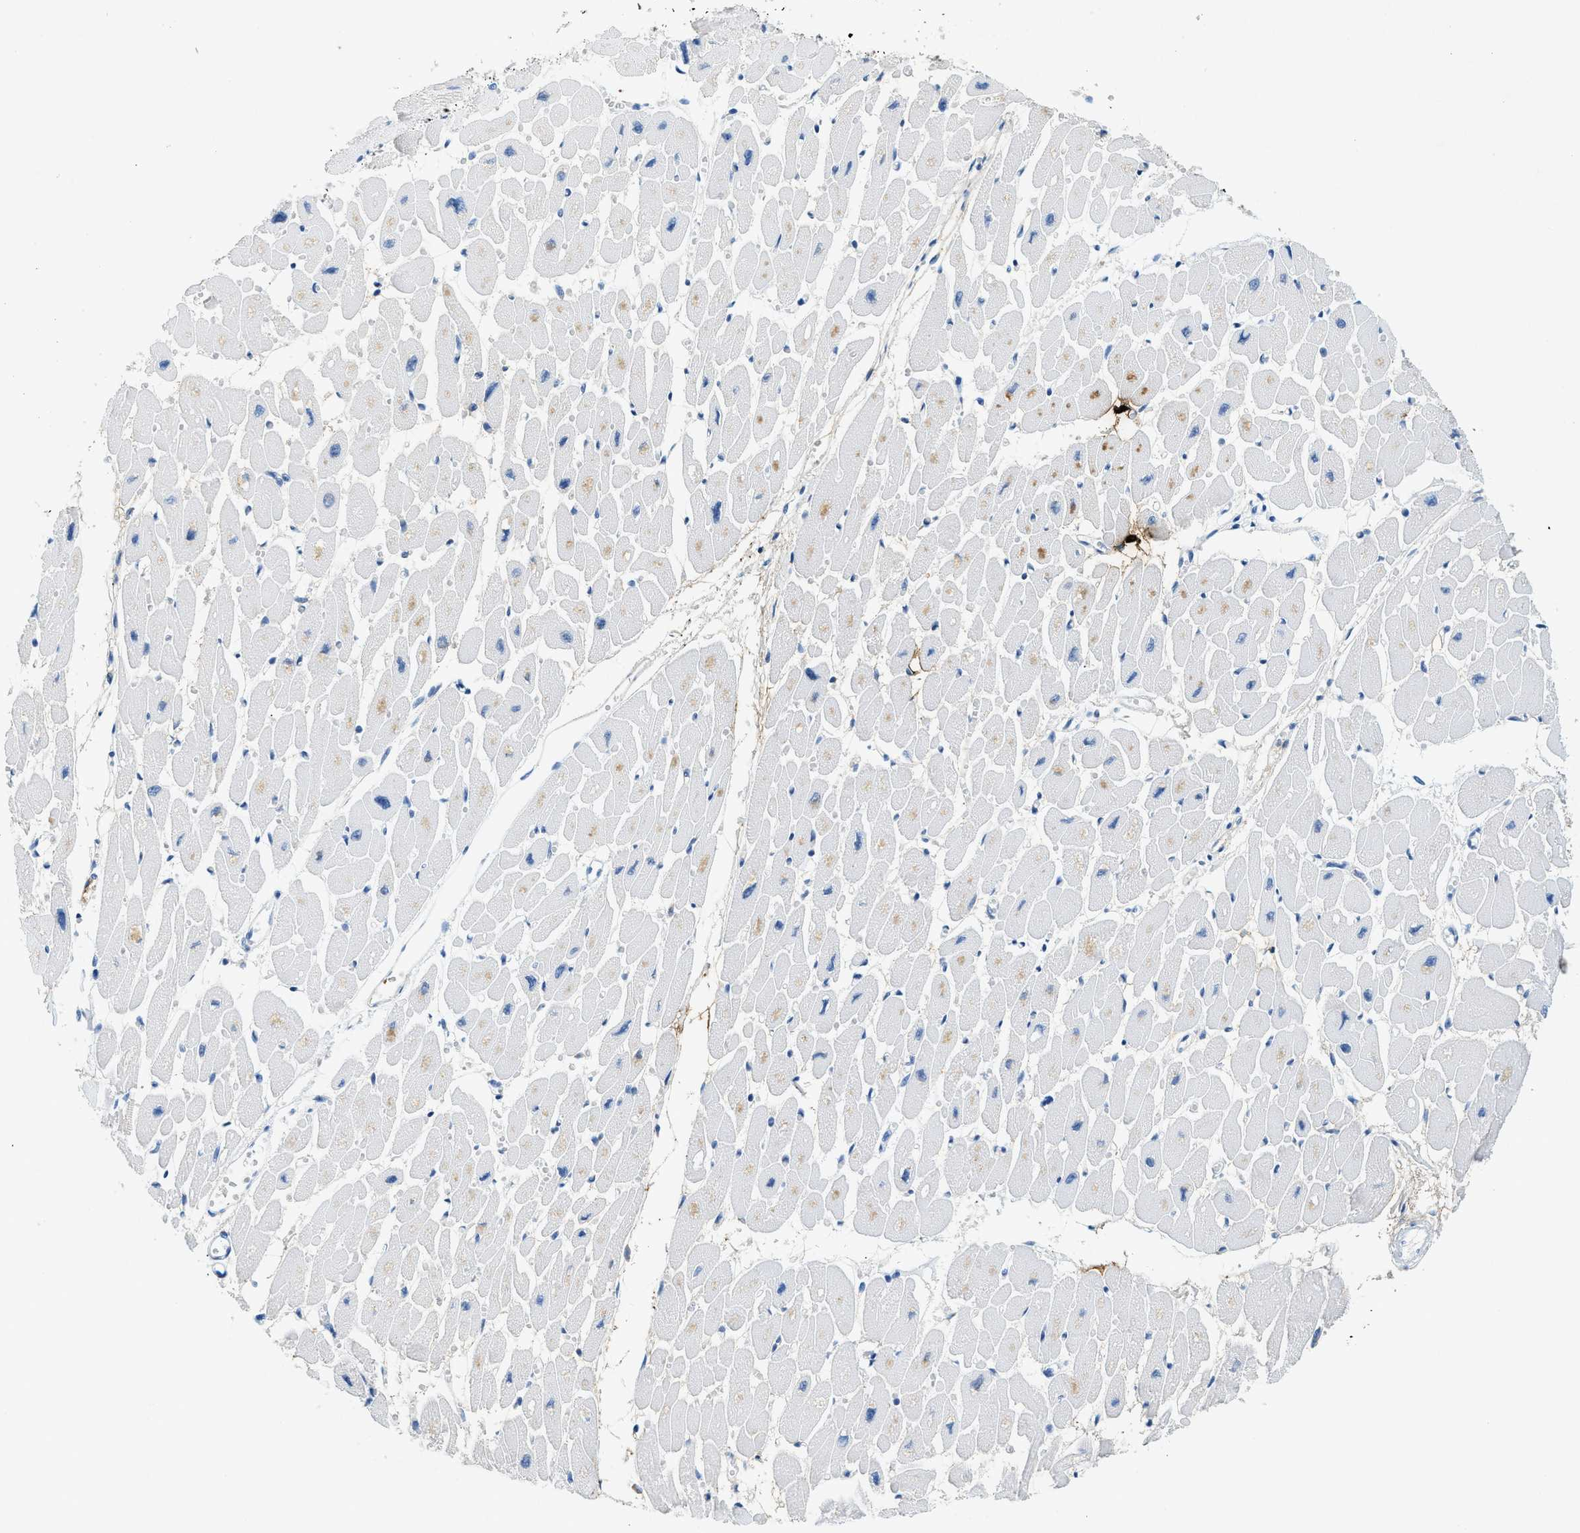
{"staining": {"intensity": "negative", "quantity": "none", "location": "none"}, "tissue": "heart muscle", "cell_type": "Cardiomyocytes", "image_type": "normal", "snomed": [{"axis": "morphology", "description": "Normal tissue, NOS"}, {"axis": "topography", "description": "Heart"}], "caption": "DAB (3,3'-diaminobenzidine) immunohistochemical staining of normal human heart muscle displays no significant positivity in cardiomyocytes. (Stains: DAB immunohistochemistry with hematoxylin counter stain, Microscopy: brightfield microscopy at high magnification).", "gene": "TPSAB1", "patient": {"sex": "female", "age": 54}}